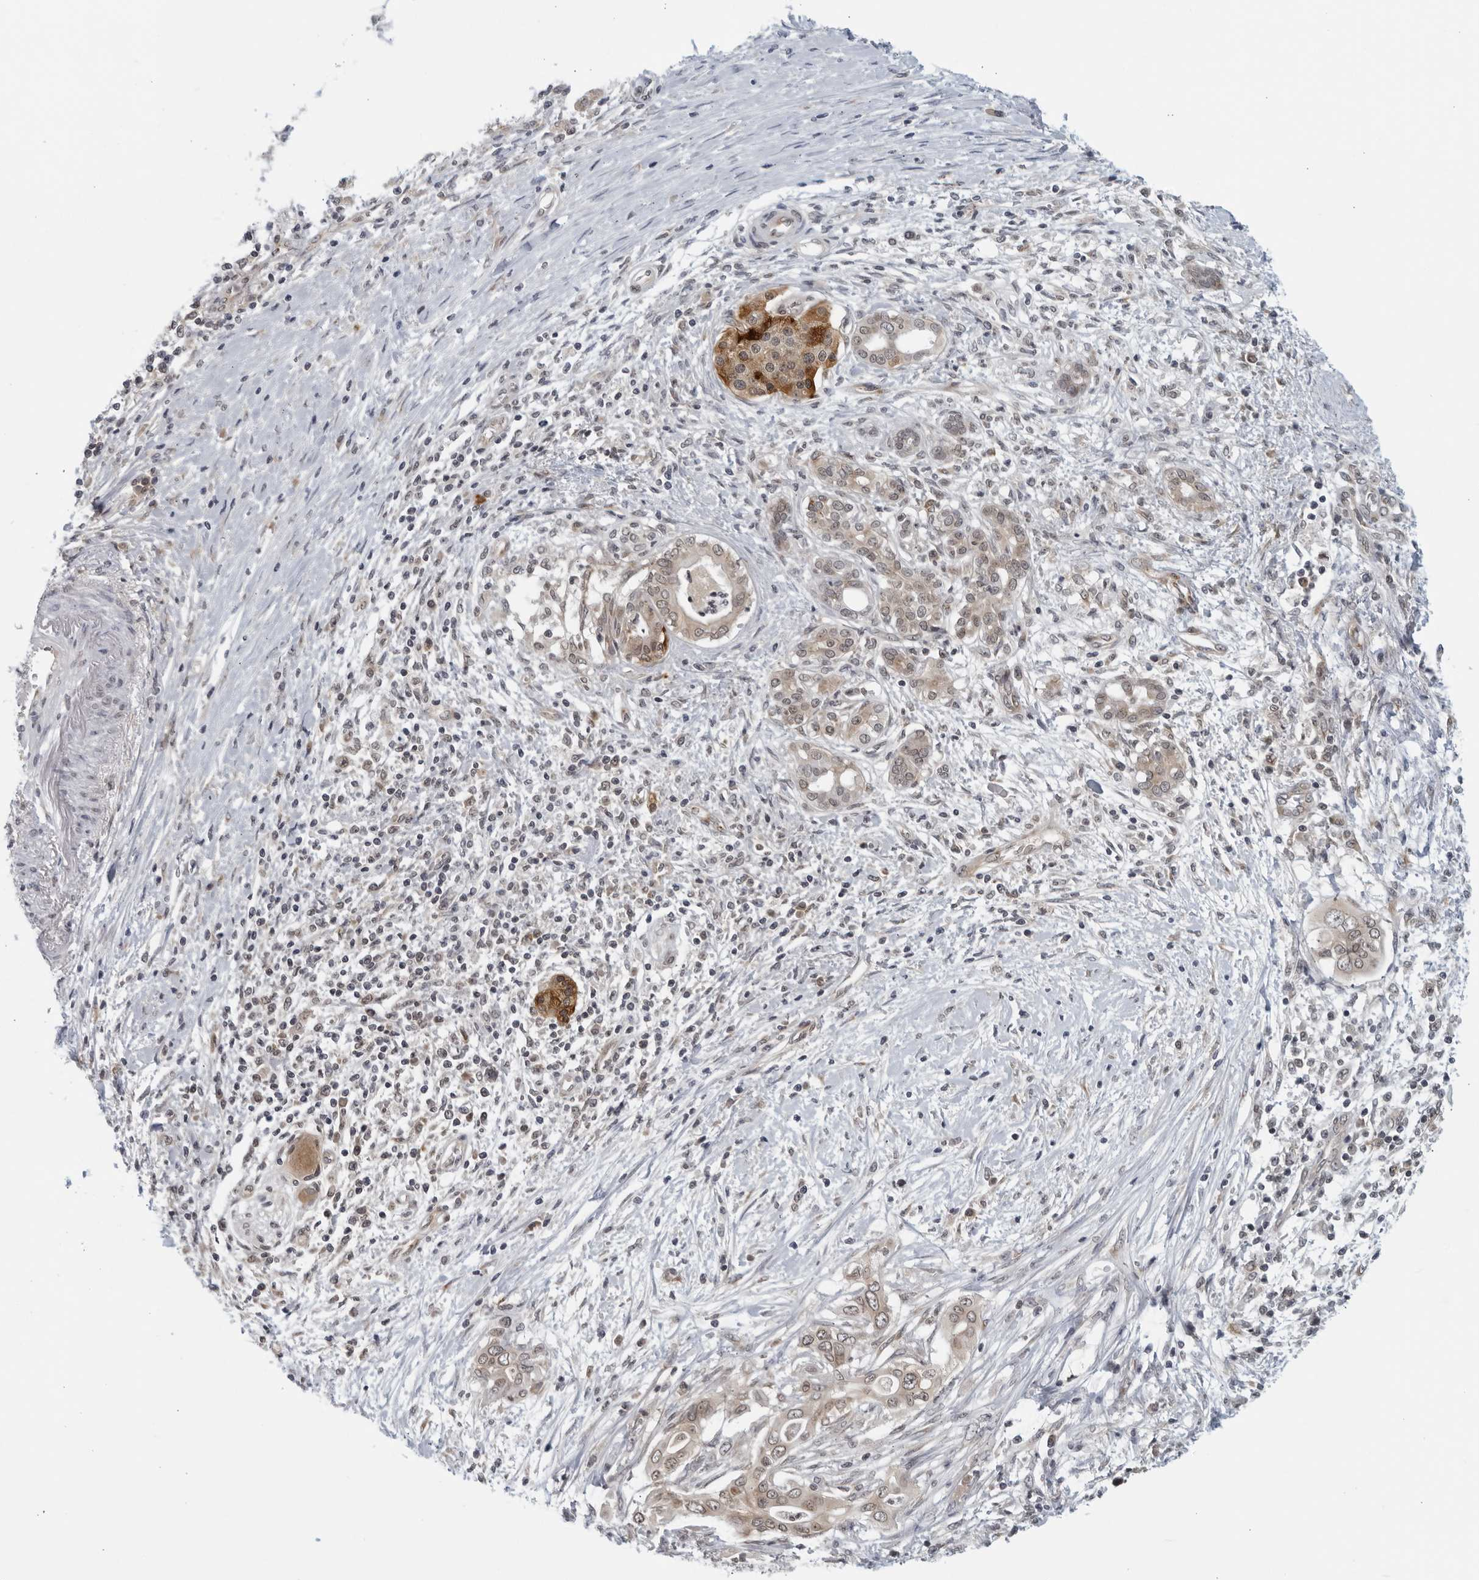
{"staining": {"intensity": "weak", "quantity": "<25%", "location": "cytoplasmic/membranous,nuclear"}, "tissue": "pancreatic cancer", "cell_type": "Tumor cells", "image_type": "cancer", "snomed": [{"axis": "morphology", "description": "Adenocarcinoma, NOS"}, {"axis": "topography", "description": "Pancreas"}], "caption": "This is an immunohistochemistry (IHC) image of human adenocarcinoma (pancreatic). There is no staining in tumor cells.", "gene": "RC3H1", "patient": {"sex": "male", "age": 58}}